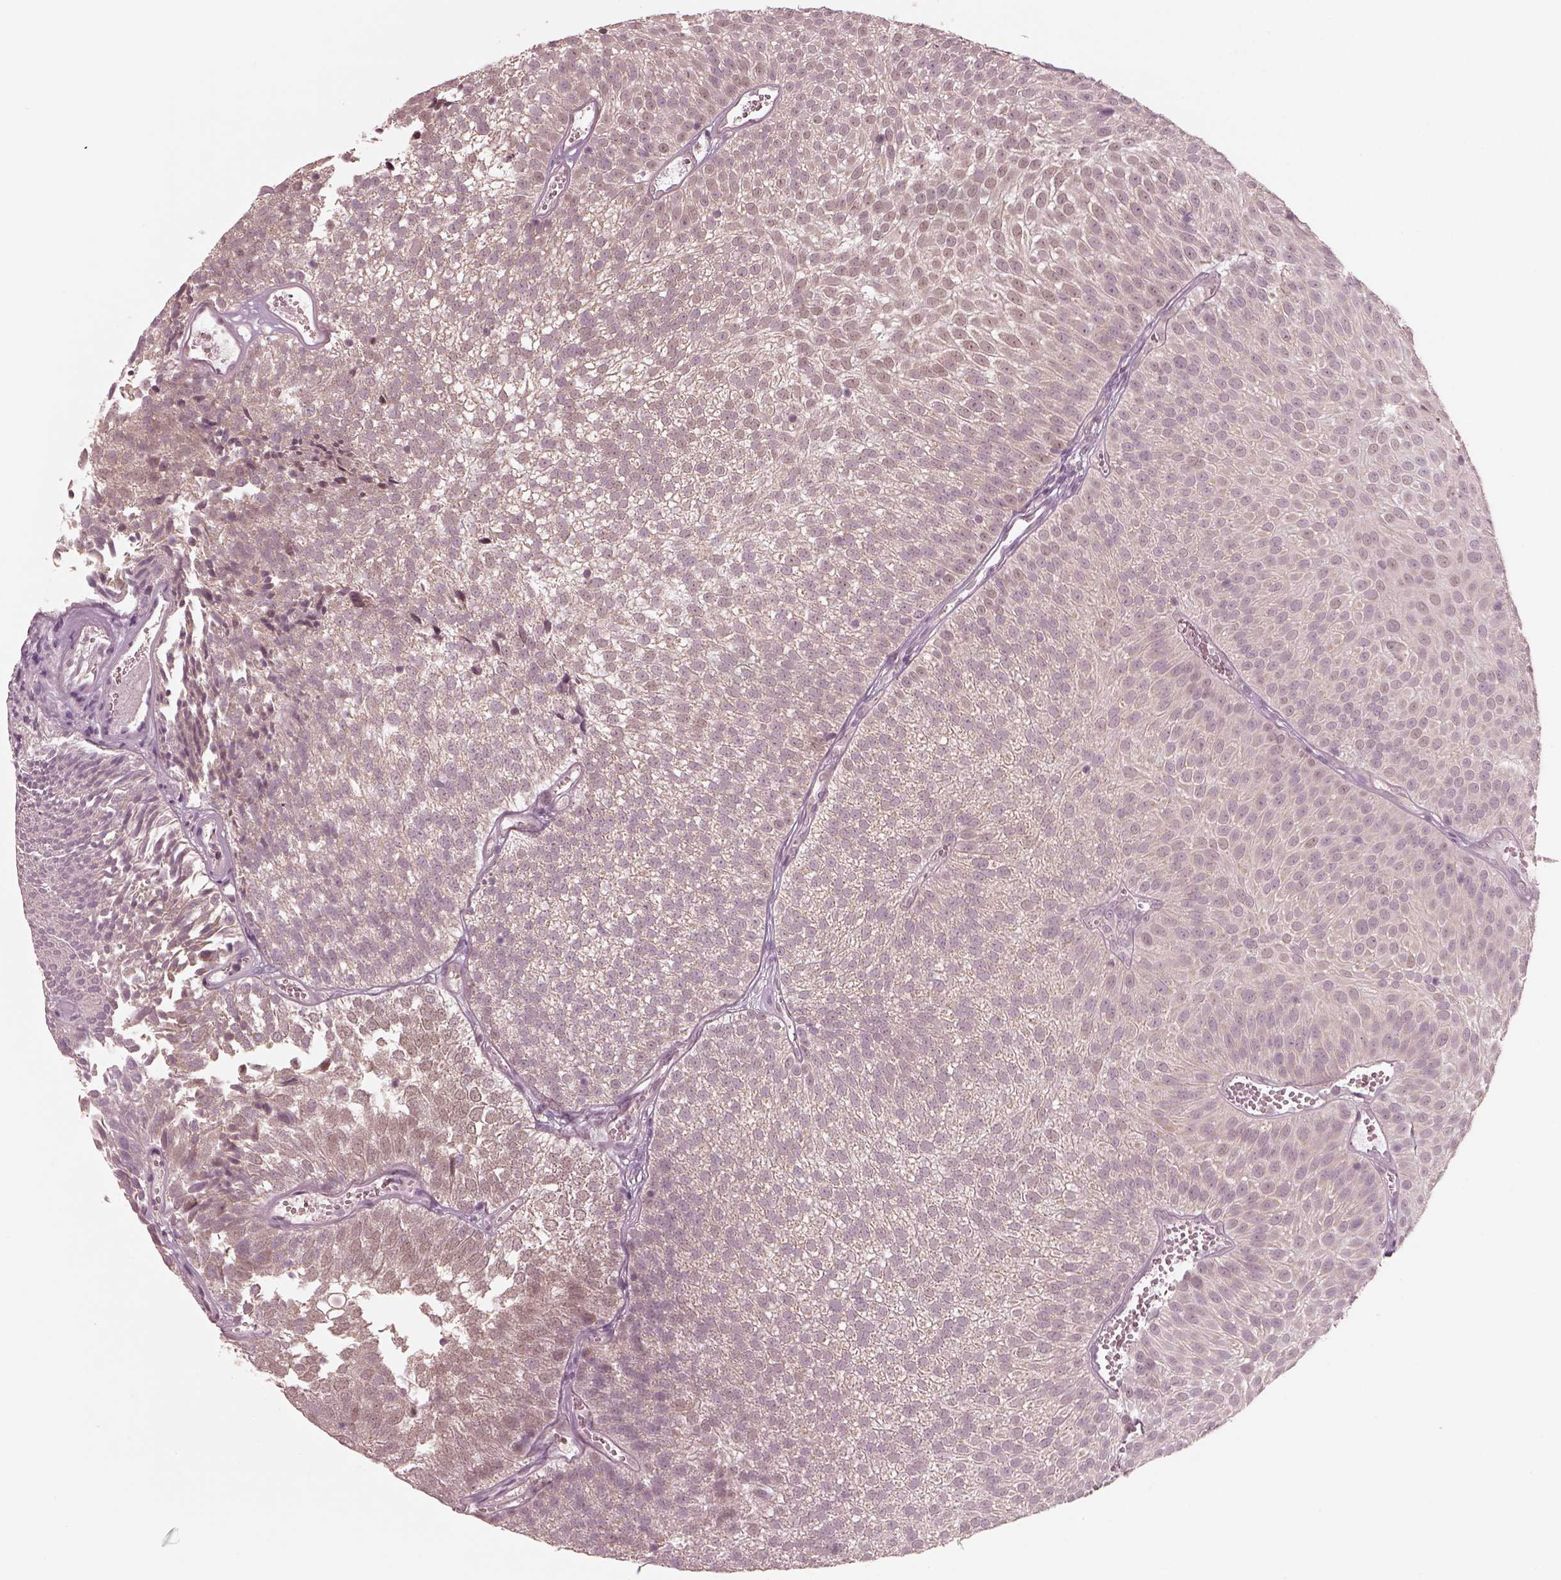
{"staining": {"intensity": "weak", "quantity": "25%-75%", "location": "cytoplasmic/membranous"}, "tissue": "urothelial cancer", "cell_type": "Tumor cells", "image_type": "cancer", "snomed": [{"axis": "morphology", "description": "Urothelial carcinoma, Low grade"}, {"axis": "topography", "description": "Urinary bladder"}], "caption": "Urothelial carcinoma (low-grade) stained with a protein marker reveals weak staining in tumor cells.", "gene": "IQCB1", "patient": {"sex": "male", "age": 52}}